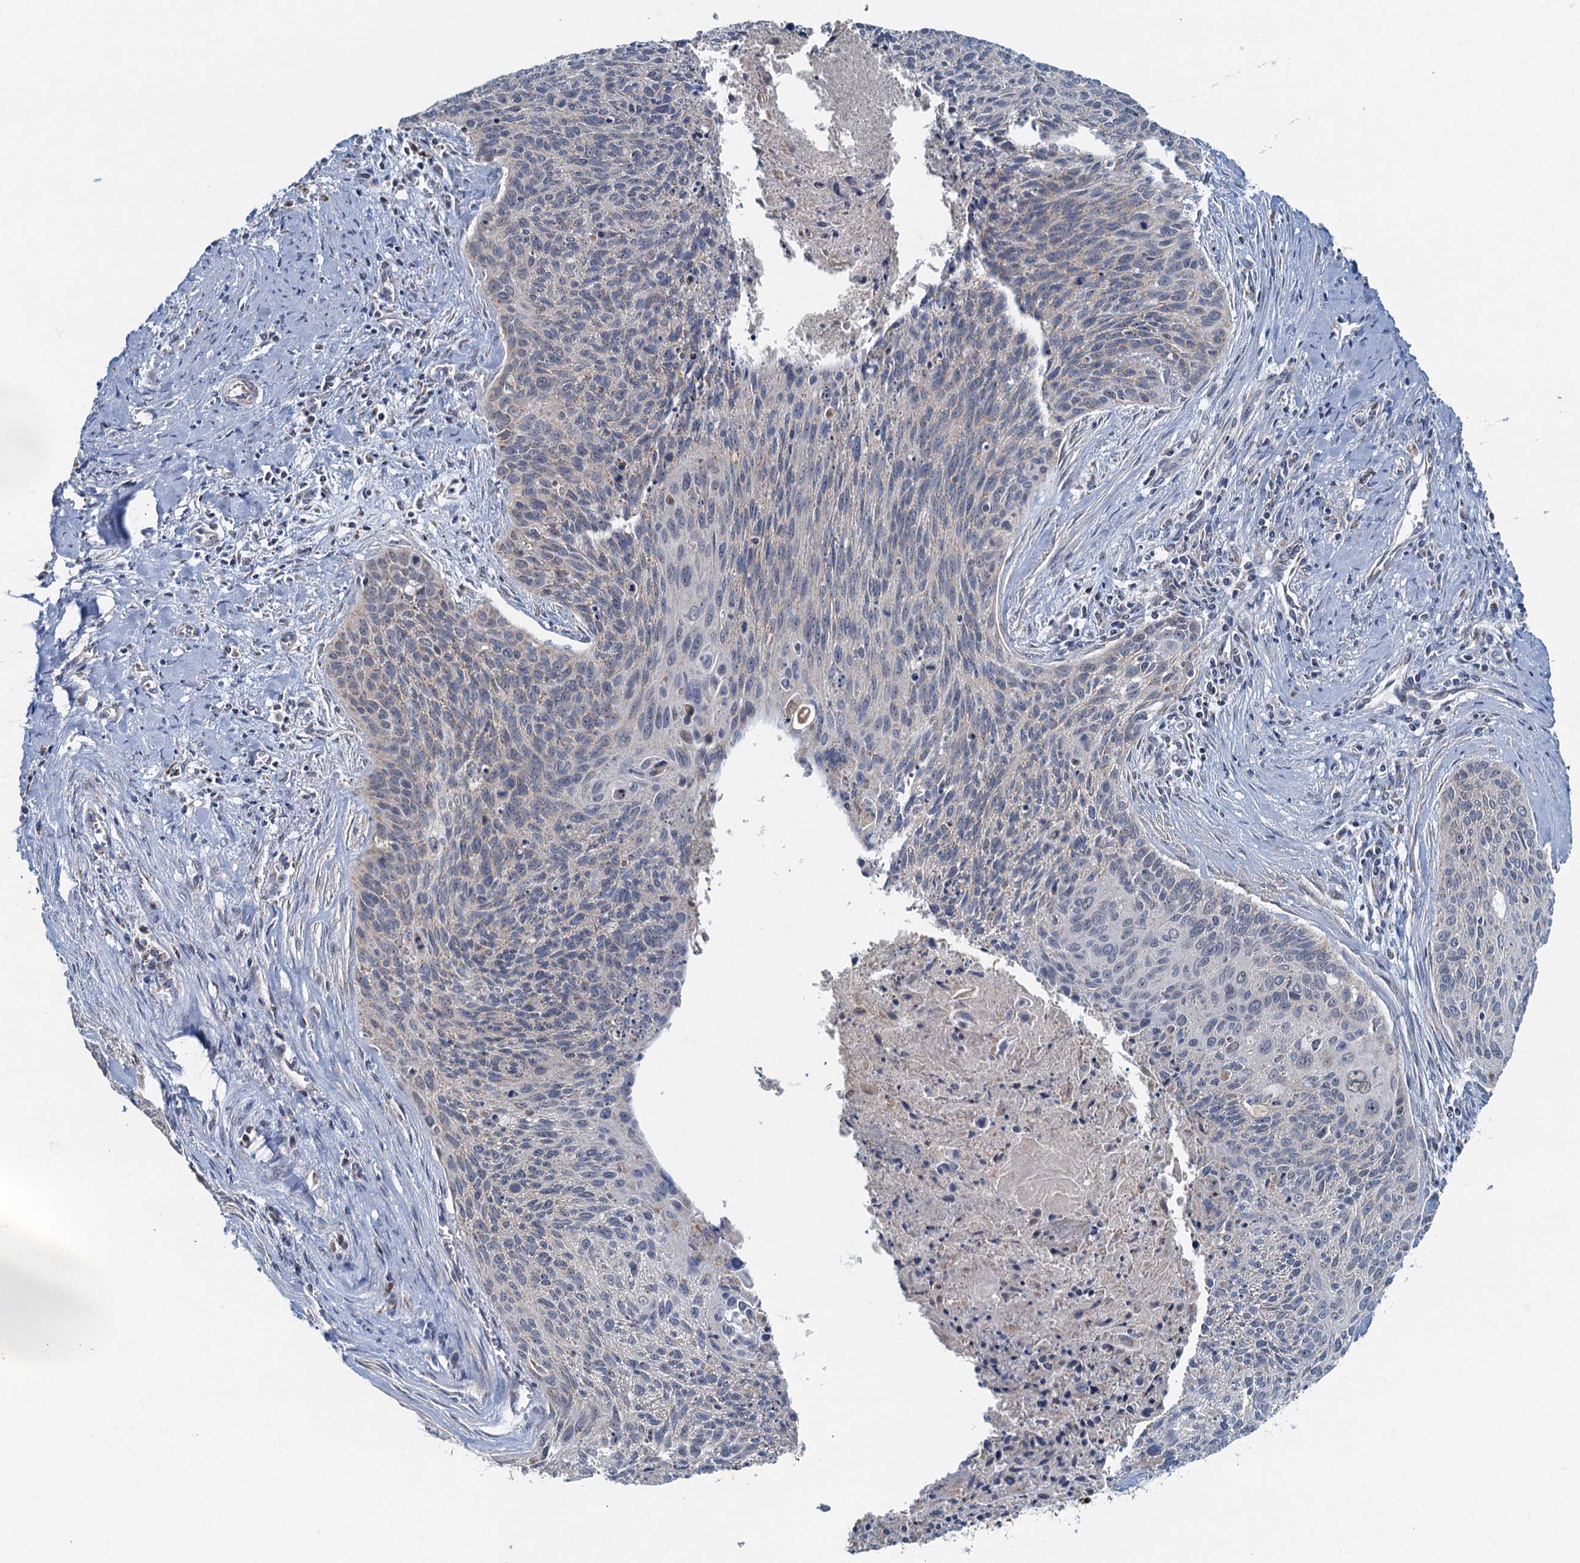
{"staining": {"intensity": "negative", "quantity": "none", "location": "none"}, "tissue": "cervical cancer", "cell_type": "Tumor cells", "image_type": "cancer", "snomed": [{"axis": "morphology", "description": "Squamous cell carcinoma, NOS"}, {"axis": "topography", "description": "Cervix"}], "caption": "Tumor cells show no significant protein staining in squamous cell carcinoma (cervical).", "gene": "RAD9B", "patient": {"sex": "female", "age": 55}}